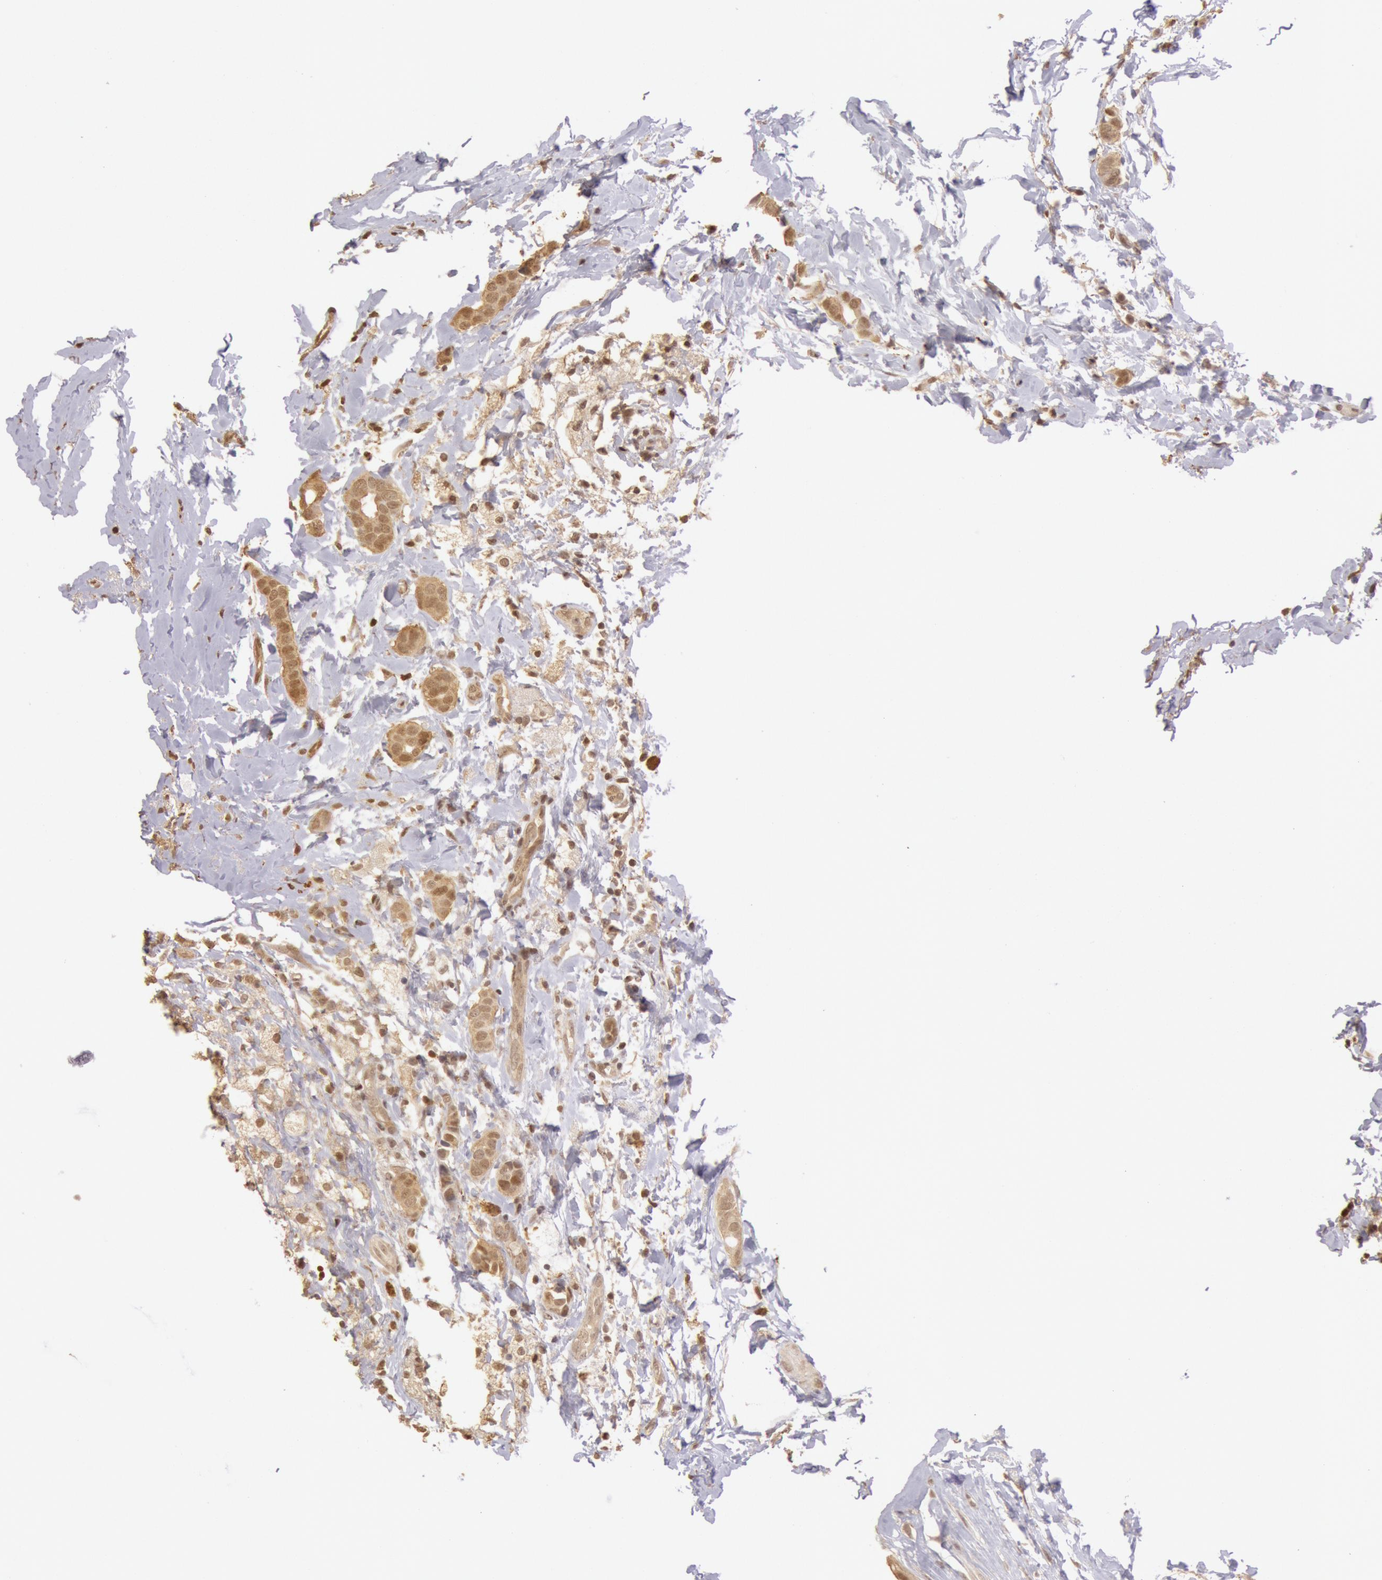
{"staining": {"intensity": "moderate", "quantity": "25%-75%", "location": "cytoplasmic/membranous,nuclear"}, "tissue": "breast cancer", "cell_type": "Tumor cells", "image_type": "cancer", "snomed": [{"axis": "morphology", "description": "Lobular carcinoma"}, {"axis": "topography", "description": "Breast"}], "caption": "Human breast lobular carcinoma stained for a protein (brown) demonstrates moderate cytoplasmic/membranous and nuclear positive expression in approximately 25%-75% of tumor cells.", "gene": "SOD1", "patient": {"sex": "female", "age": 55}}